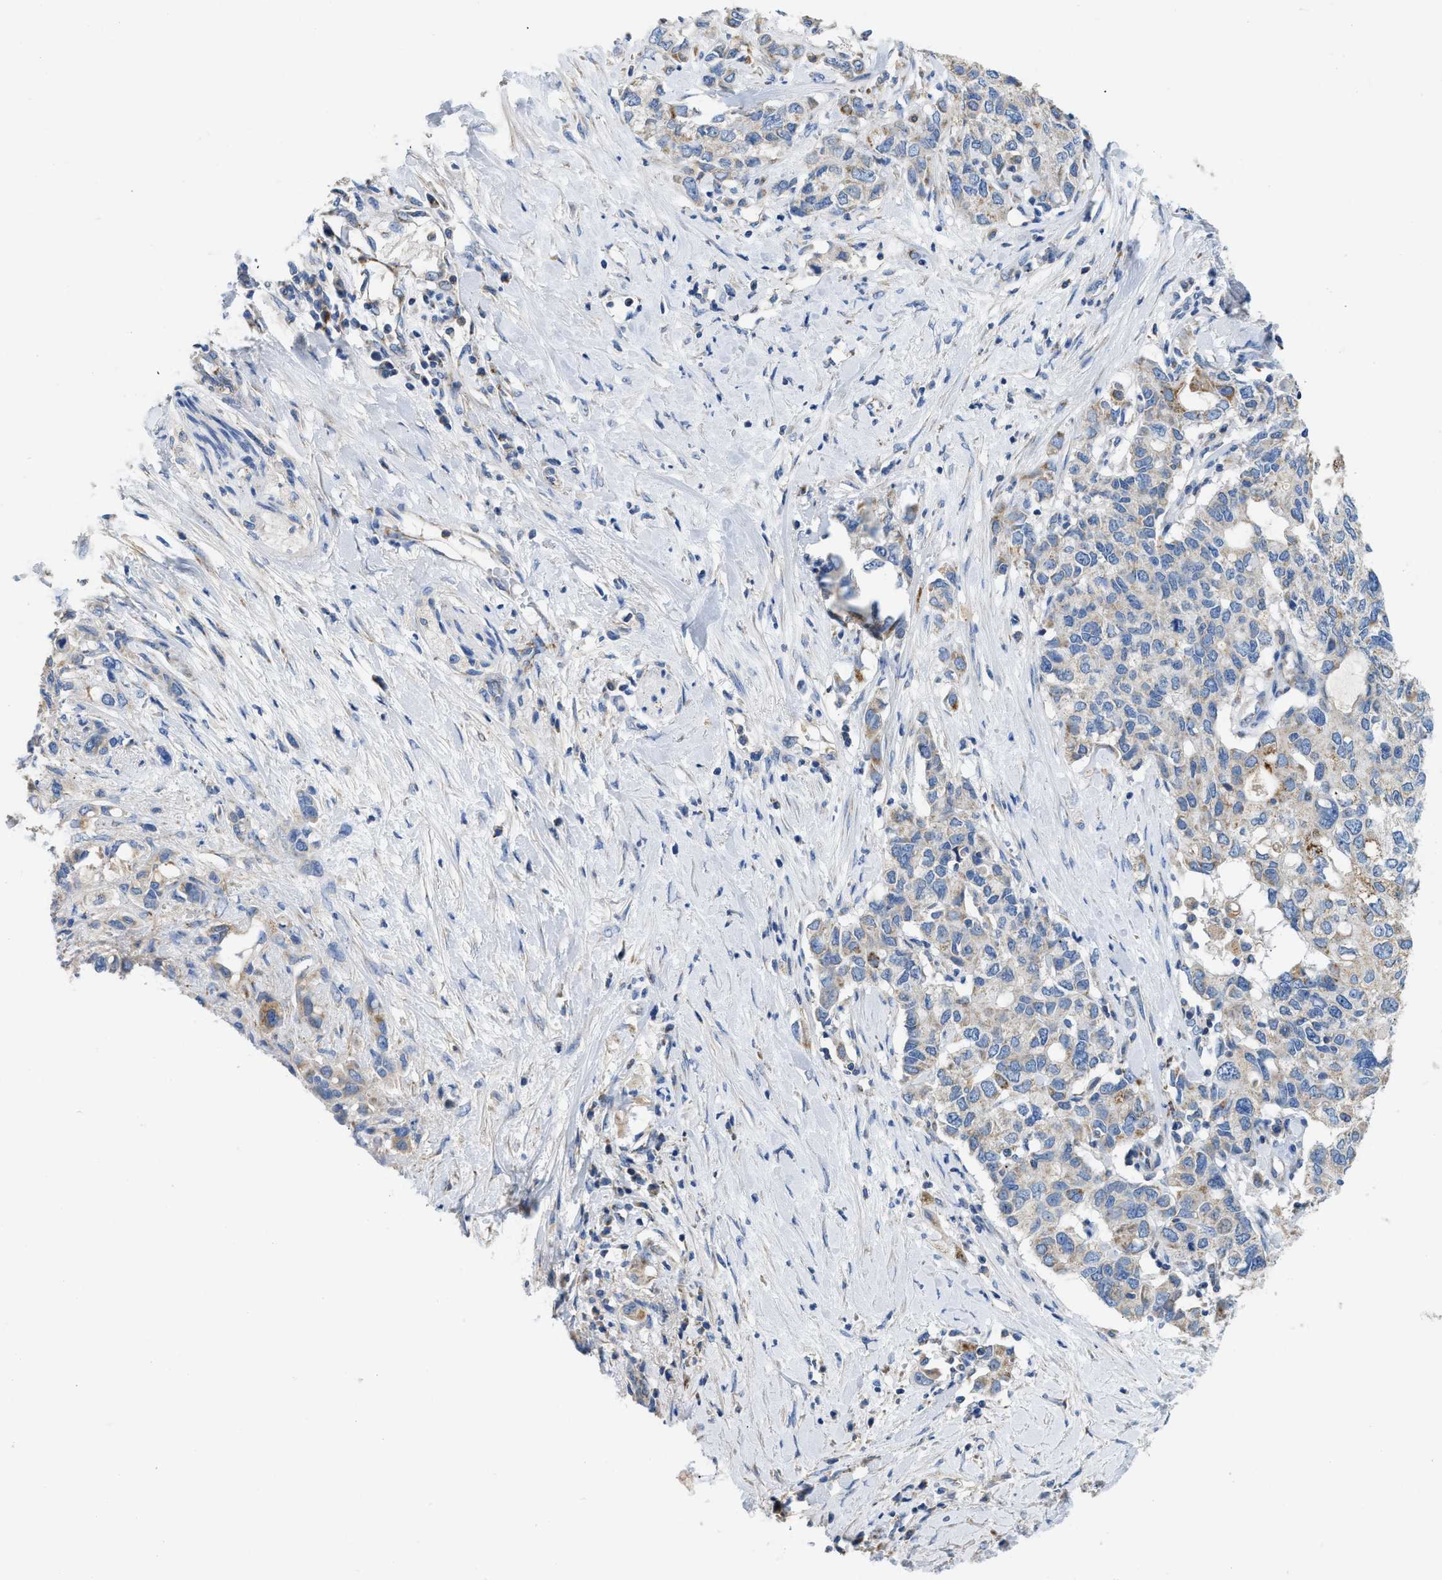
{"staining": {"intensity": "weak", "quantity": "<25%", "location": "cytoplasmic/membranous"}, "tissue": "pancreatic cancer", "cell_type": "Tumor cells", "image_type": "cancer", "snomed": [{"axis": "morphology", "description": "Adenocarcinoma, NOS"}, {"axis": "topography", "description": "Pancreas"}], "caption": "Human pancreatic cancer (adenocarcinoma) stained for a protein using immunohistochemistry (IHC) shows no expression in tumor cells.", "gene": "SLC25A13", "patient": {"sex": "female", "age": 56}}